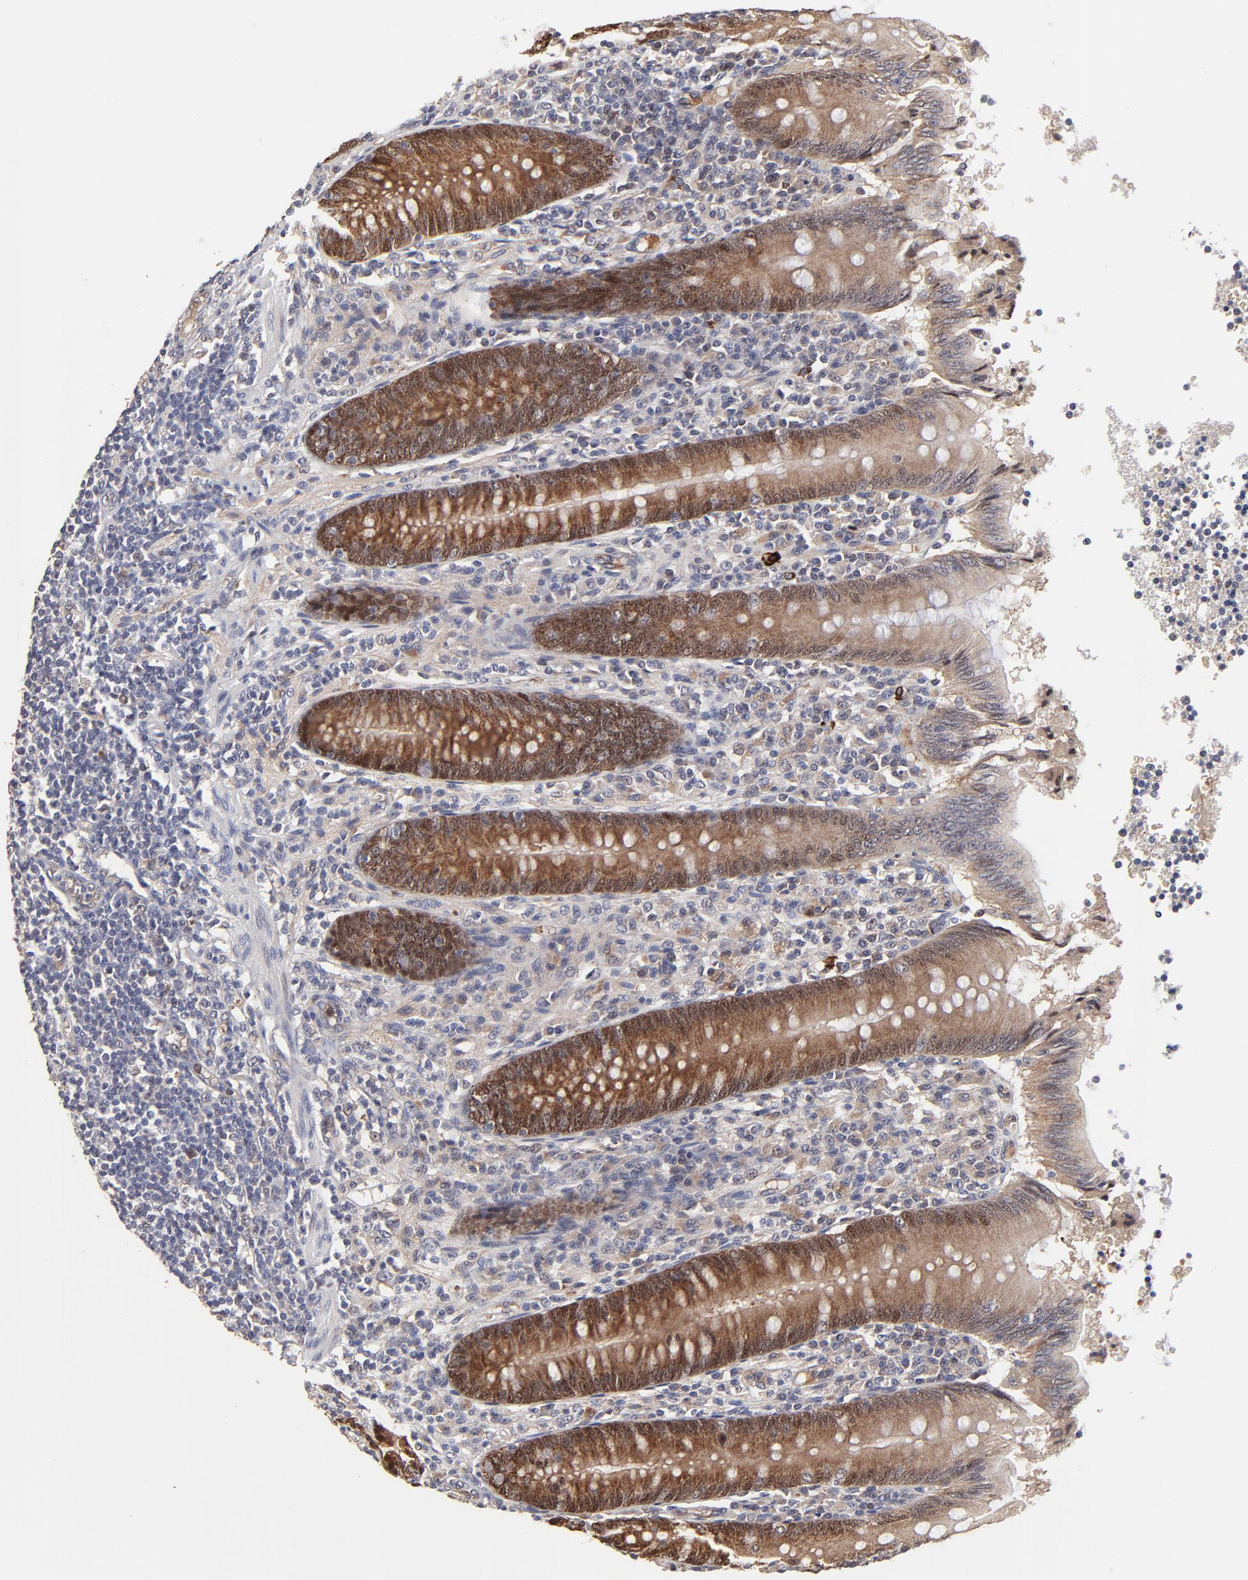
{"staining": {"intensity": "strong", "quantity": ">75%", "location": "cytoplasmic/membranous"}, "tissue": "appendix", "cell_type": "Glandular cells", "image_type": "normal", "snomed": [{"axis": "morphology", "description": "Normal tissue, NOS"}, {"axis": "morphology", "description": "Inflammation, NOS"}, {"axis": "topography", "description": "Appendix"}], "caption": "Appendix was stained to show a protein in brown. There is high levels of strong cytoplasmic/membranous staining in approximately >75% of glandular cells.", "gene": "FRMD8", "patient": {"sex": "male", "age": 46}}